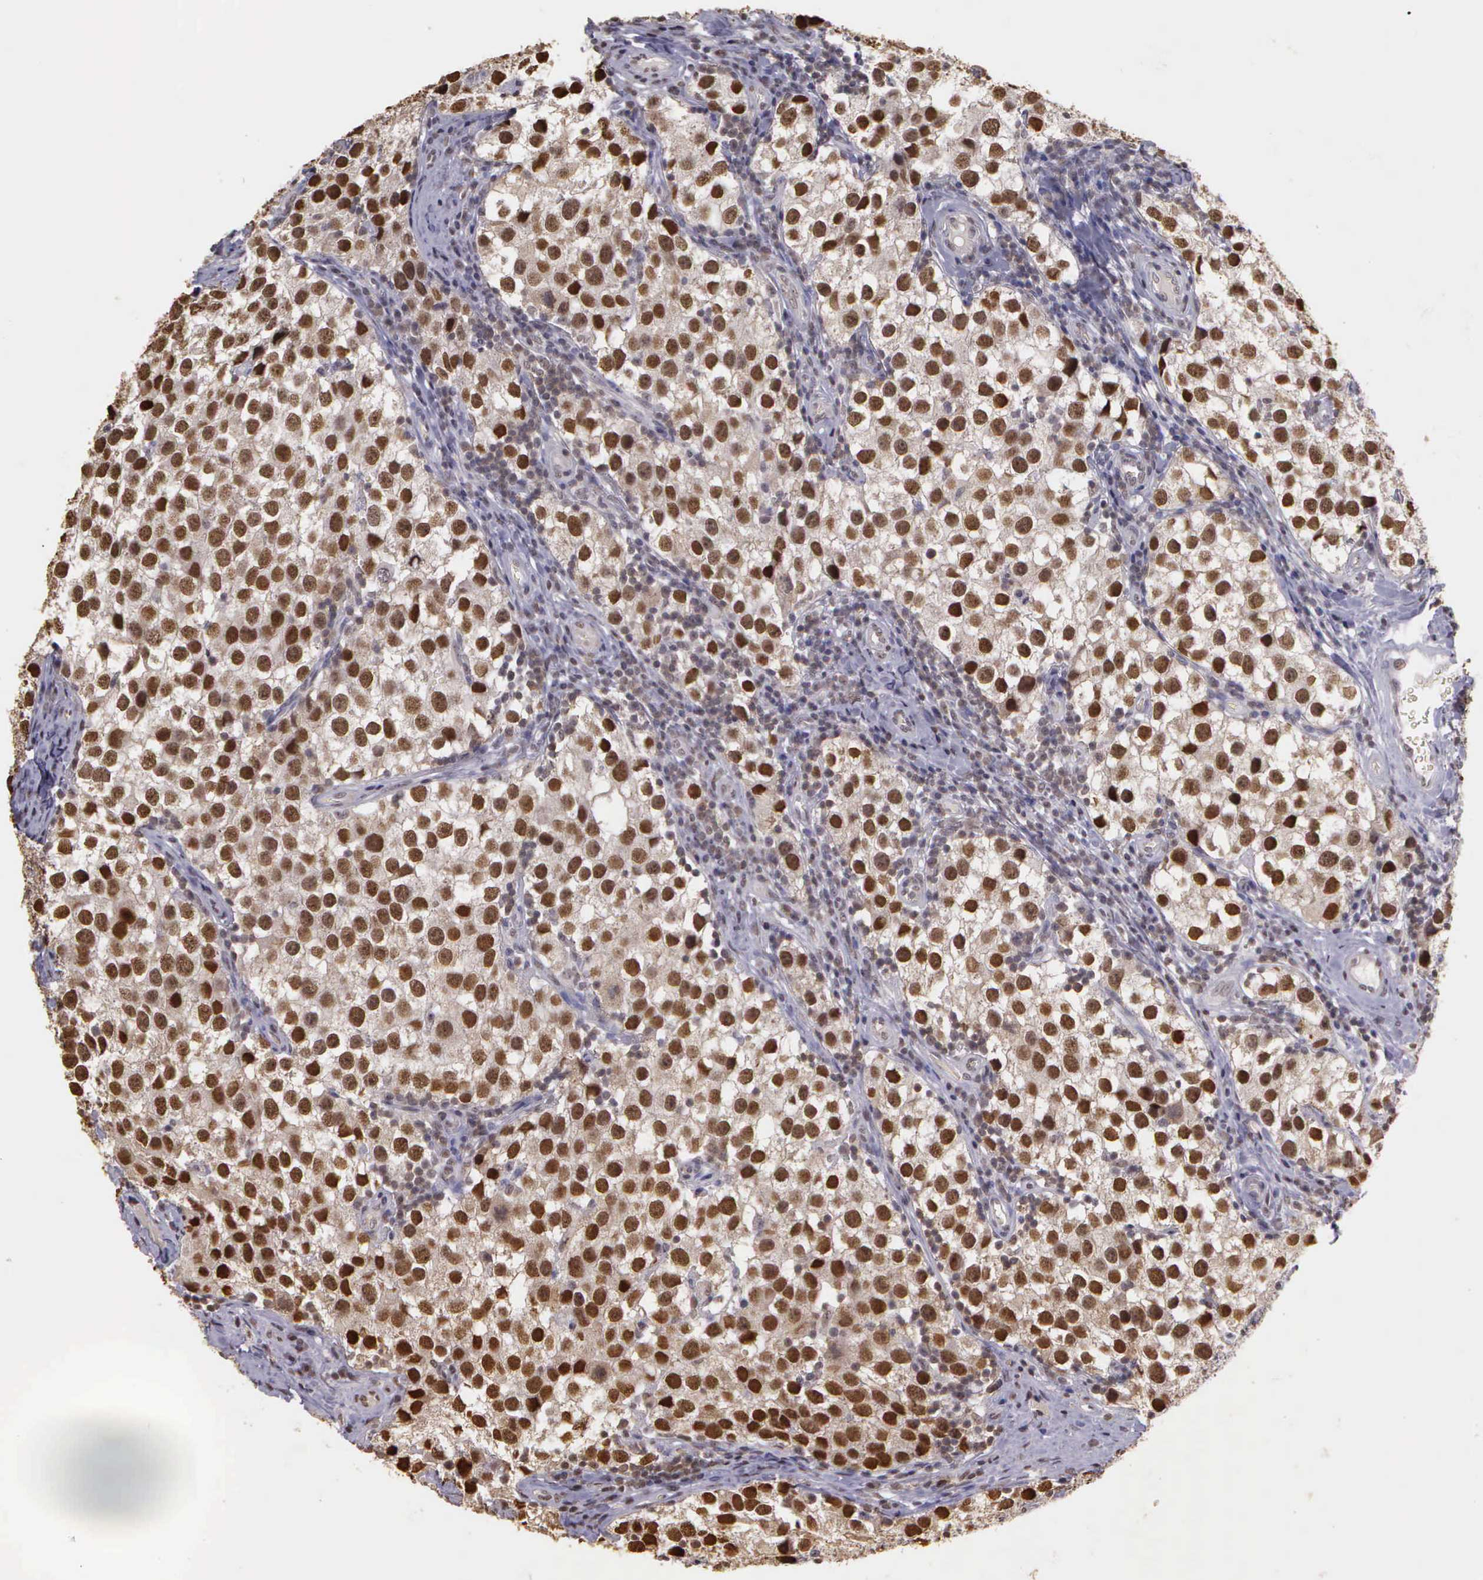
{"staining": {"intensity": "moderate", "quantity": ">75%", "location": "nuclear"}, "tissue": "testis cancer", "cell_type": "Tumor cells", "image_type": "cancer", "snomed": [{"axis": "morphology", "description": "Seminoma, NOS"}, {"axis": "topography", "description": "Testis"}], "caption": "Tumor cells display medium levels of moderate nuclear expression in approximately >75% of cells in testis cancer. The staining was performed using DAB, with brown indicating positive protein expression. Nuclei are stained blue with hematoxylin.", "gene": "ARMCX5", "patient": {"sex": "male", "age": 39}}